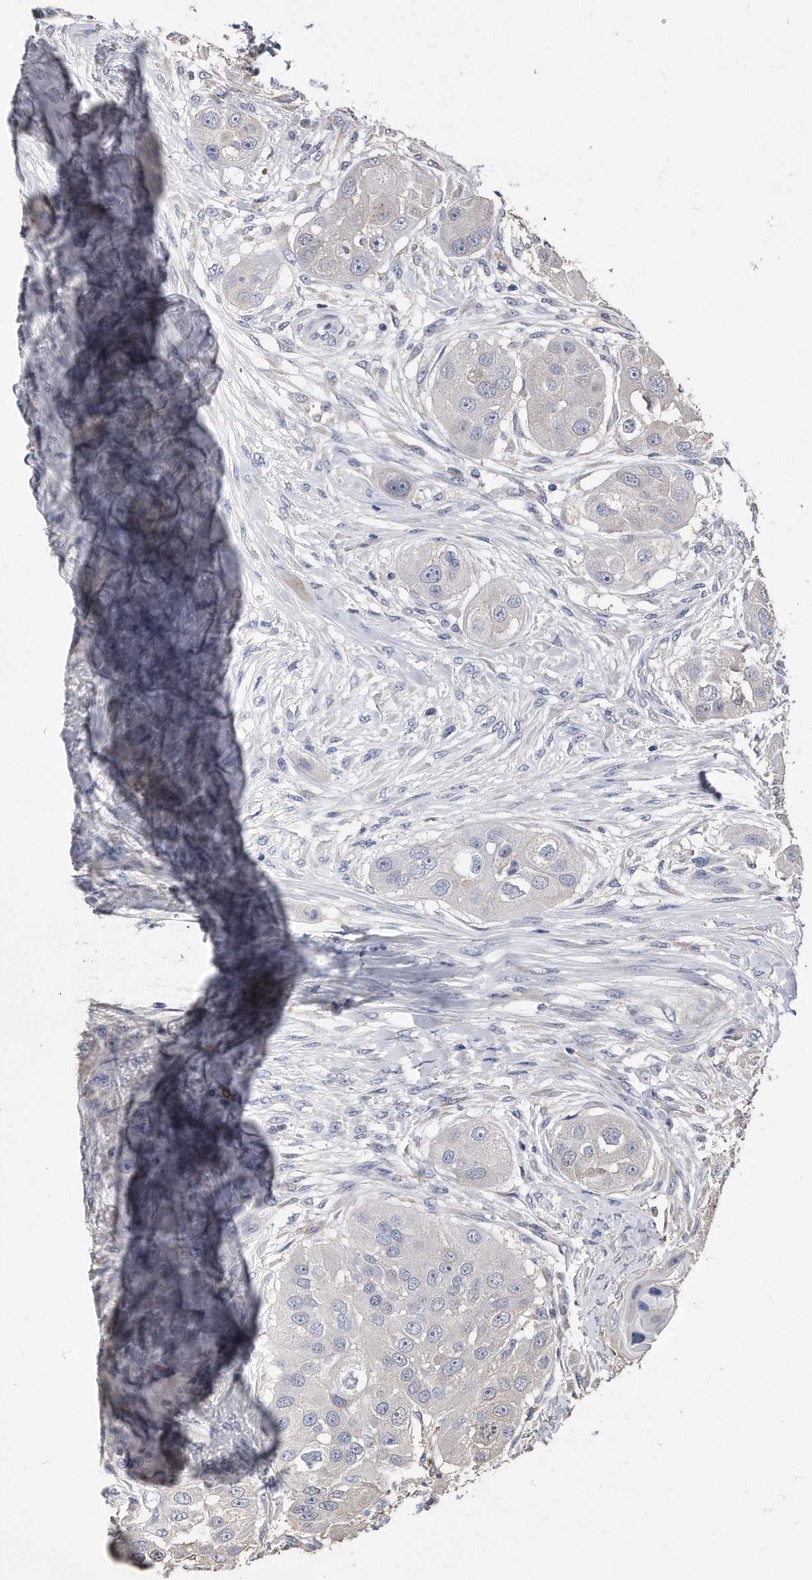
{"staining": {"intensity": "negative", "quantity": "none", "location": "none"}, "tissue": "head and neck cancer", "cell_type": "Tumor cells", "image_type": "cancer", "snomed": [{"axis": "morphology", "description": "Normal tissue, NOS"}, {"axis": "morphology", "description": "Squamous cell carcinoma, NOS"}, {"axis": "topography", "description": "Skeletal muscle"}, {"axis": "topography", "description": "Head-Neck"}], "caption": "A micrograph of human head and neck cancer (squamous cell carcinoma) is negative for staining in tumor cells.", "gene": "IL20RA", "patient": {"sex": "male", "age": 51}}